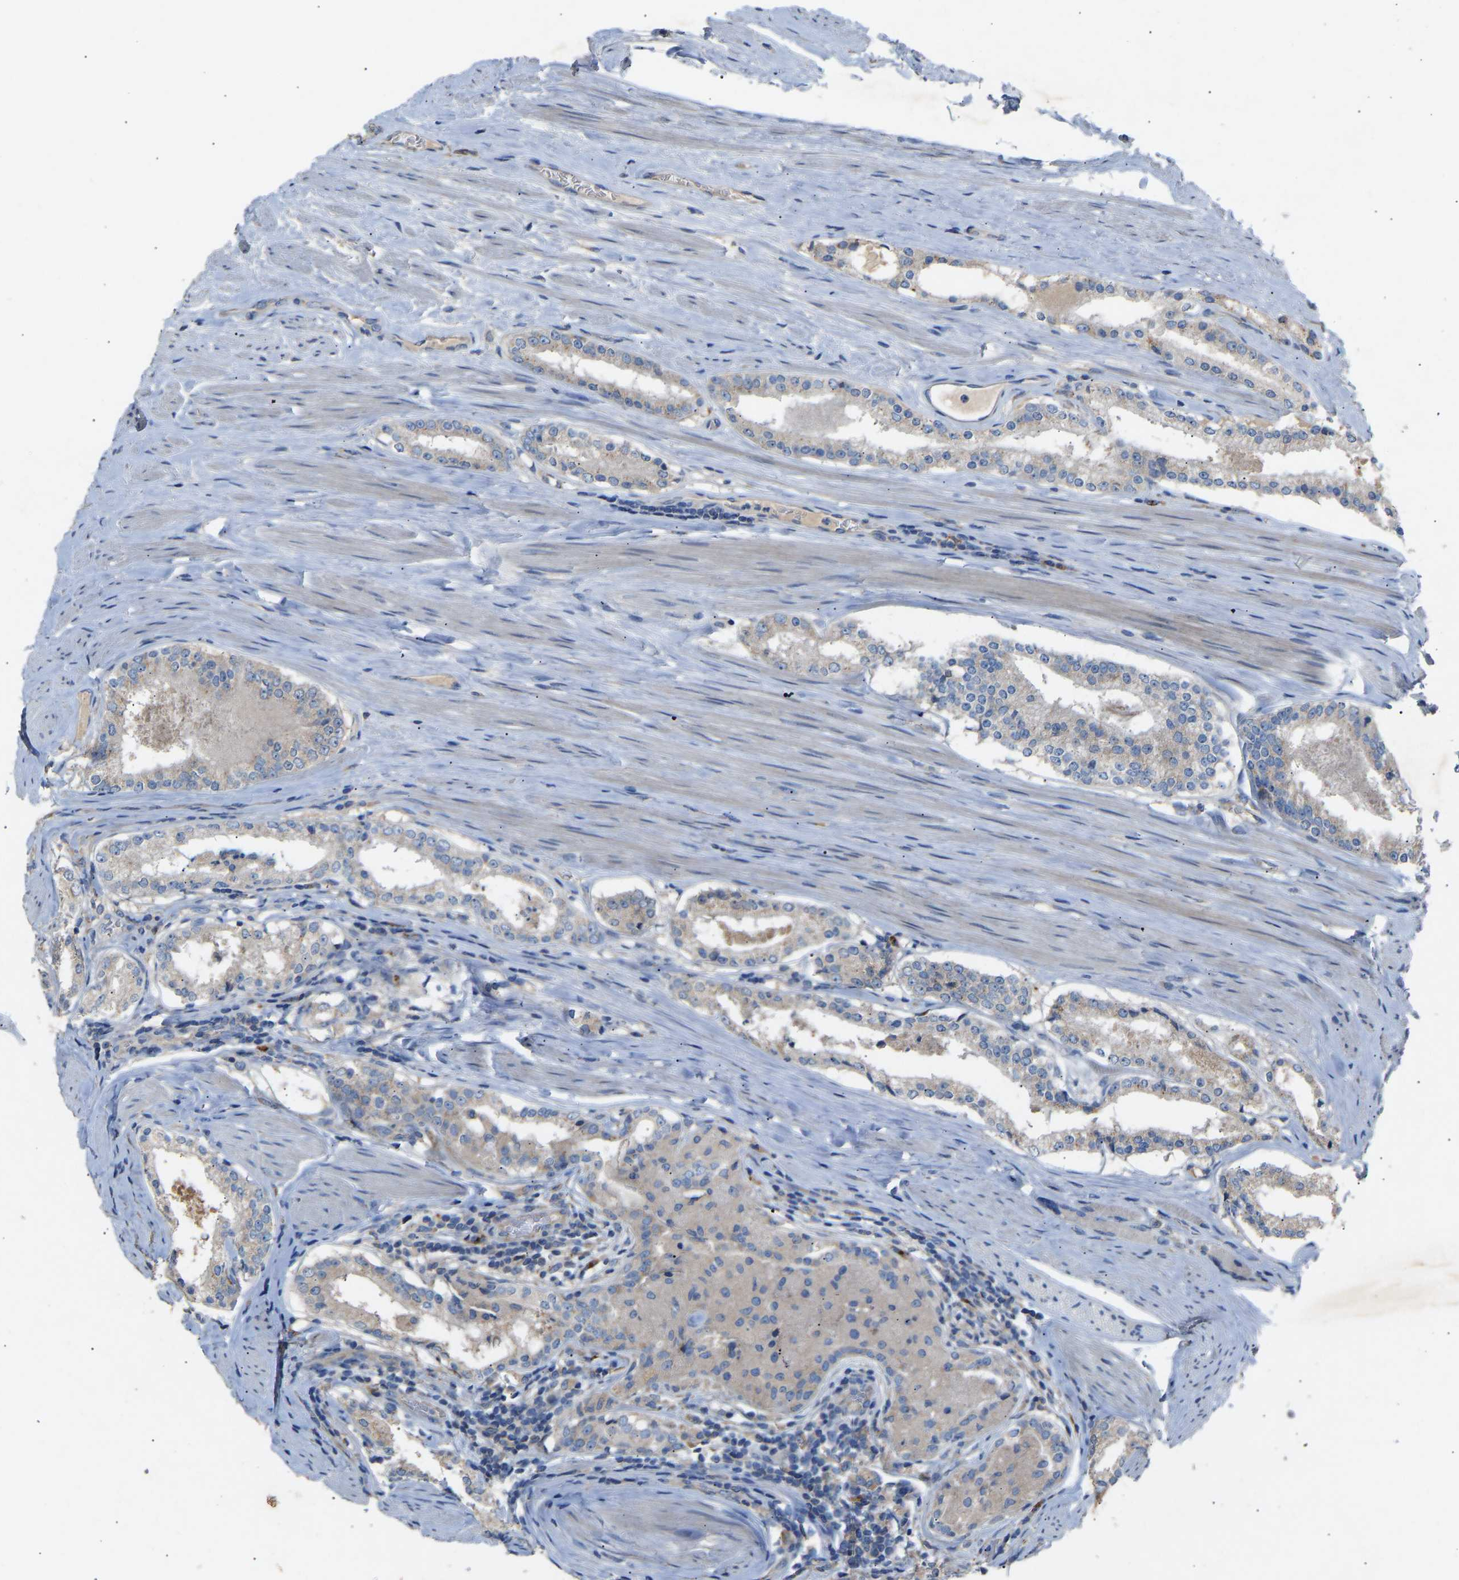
{"staining": {"intensity": "weak", "quantity": "<25%", "location": "cytoplasmic/membranous"}, "tissue": "prostate cancer", "cell_type": "Tumor cells", "image_type": "cancer", "snomed": [{"axis": "morphology", "description": "Adenocarcinoma, Low grade"}, {"axis": "topography", "description": "Prostate"}], "caption": "The immunohistochemistry (IHC) image has no significant expression in tumor cells of prostate cancer (adenocarcinoma (low-grade)) tissue.", "gene": "RGP1", "patient": {"sex": "male", "age": 63}}